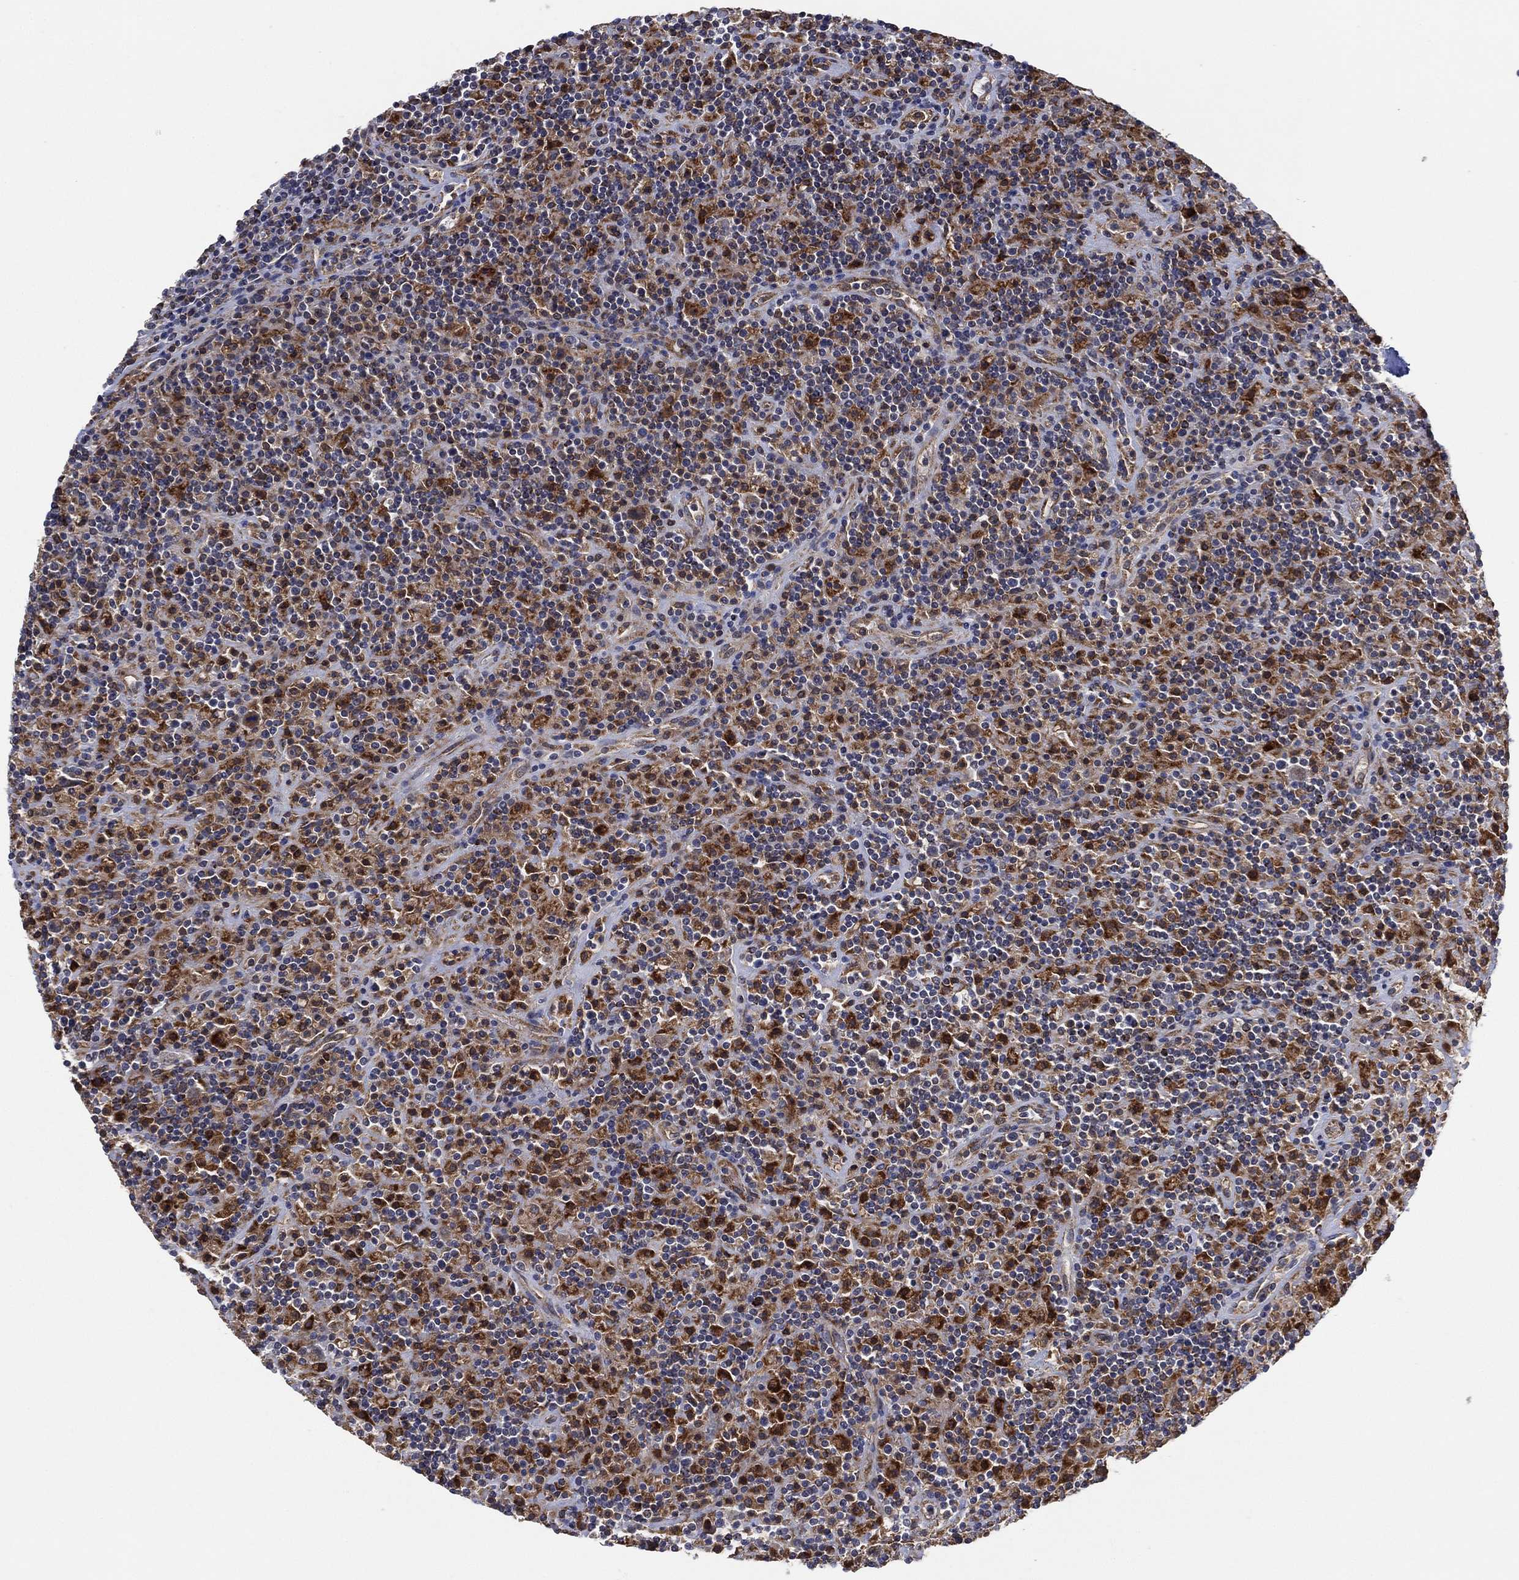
{"staining": {"intensity": "moderate", "quantity": "25%-75%", "location": "cytoplasmic/membranous"}, "tissue": "lymphoma", "cell_type": "Tumor cells", "image_type": "cancer", "snomed": [{"axis": "morphology", "description": "Hodgkin's disease, NOS"}, {"axis": "topography", "description": "Lymph node"}], "caption": "Immunohistochemistry (IHC) photomicrograph of neoplastic tissue: Hodgkin's disease stained using immunohistochemistry (IHC) demonstrates medium levels of moderate protein expression localized specifically in the cytoplasmic/membranous of tumor cells, appearing as a cytoplasmic/membranous brown color.", "gene": "FES", "patient": {"sex": "male", "age": 70}}